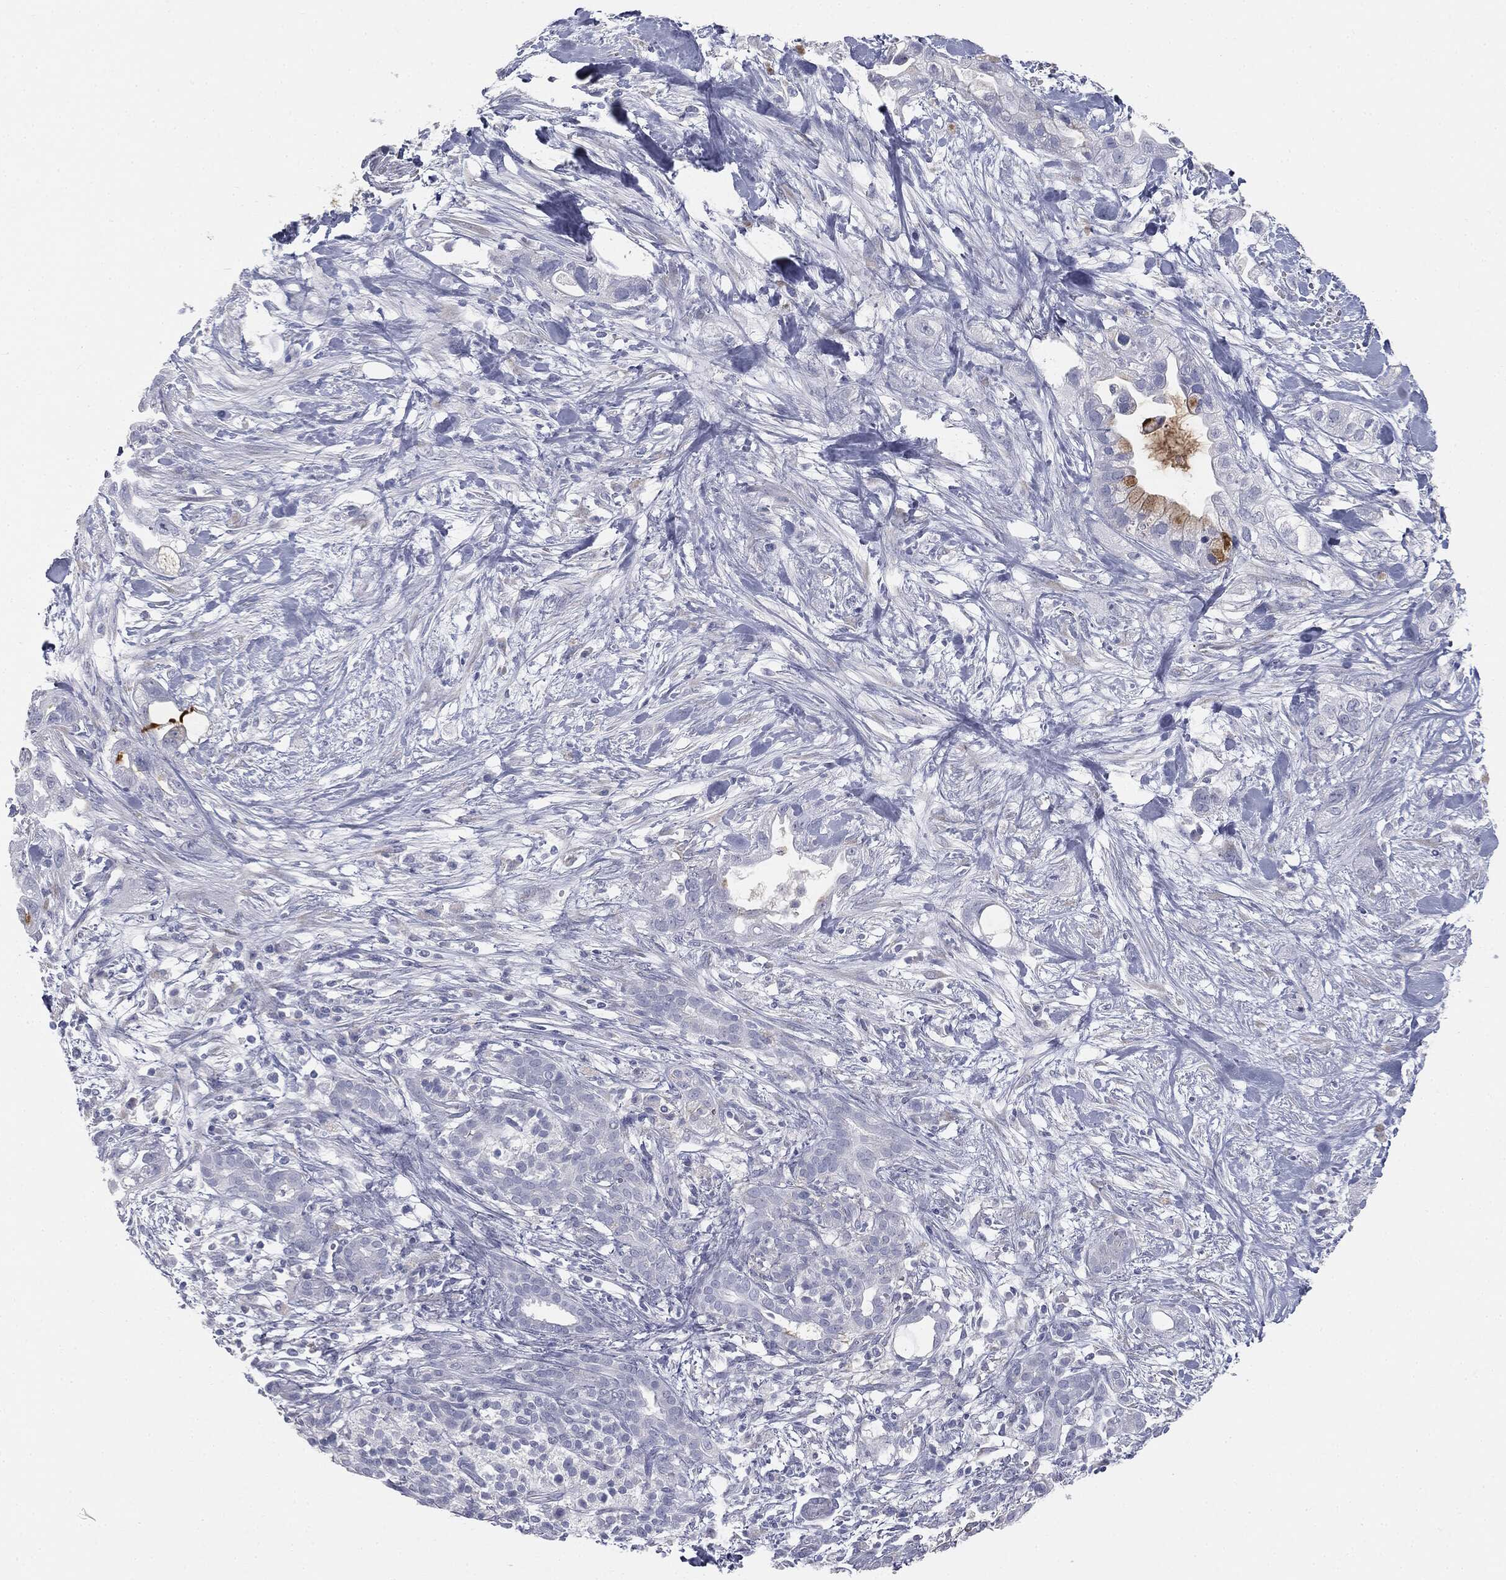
{"staining": {"intensity": "moderate", "quantity": "<25%", "location": "cytoplasmic/membranous"}, "tissue": "pancreatic cancer", "cell_type": "Tumor cells", "image_type": "cancer", "snomed": [{"axis": "morphology", "description": "Adenocarcinoma, NOS"}, {"axis": "topography", "description": "Pancreas"}], "caption": "Pancreatic adenocarcinoma stained with a brown dye reveals moderate cytoplasmic/membranous positive staining in about <25% of tumor cells.", "gene": "MUC5AC", "patient": {"sex": "male", "age": 44}}